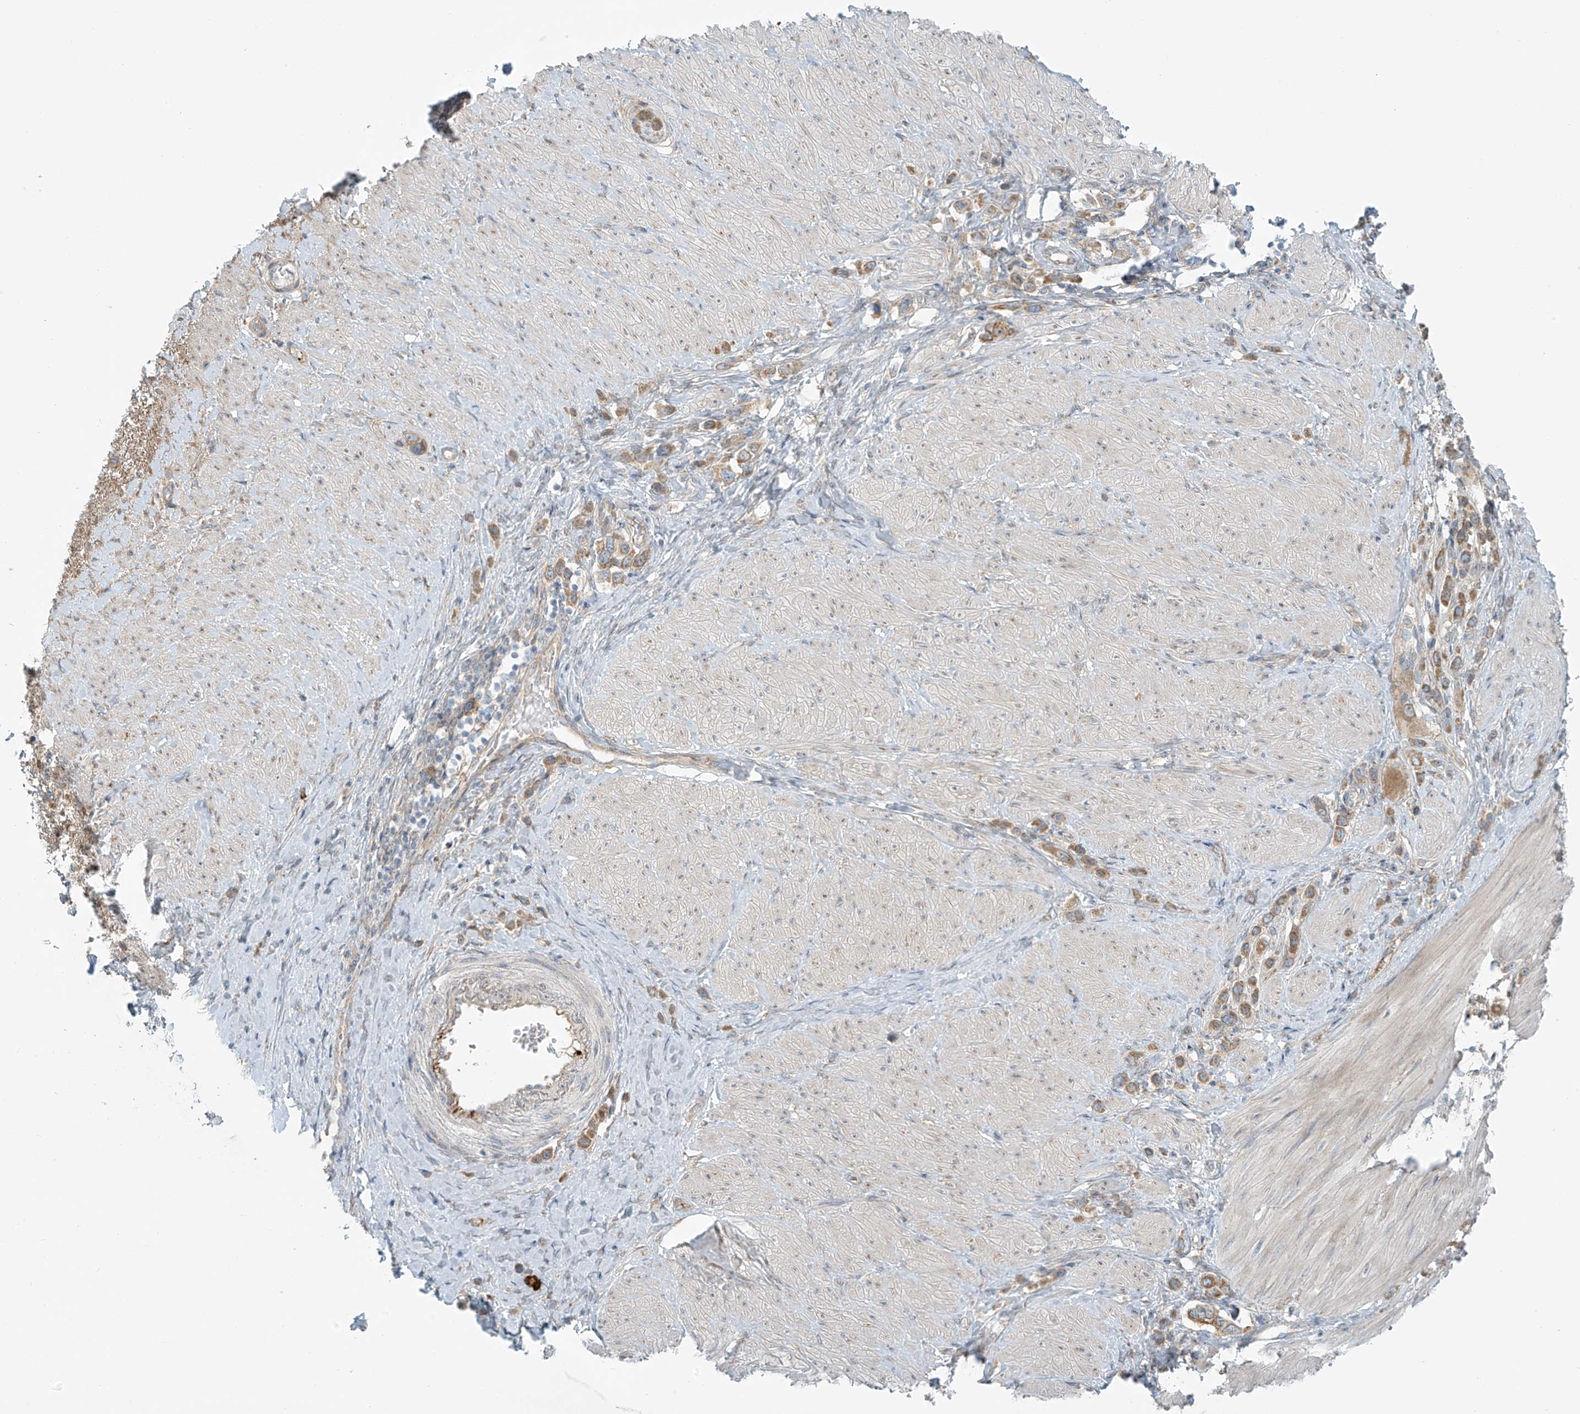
{"staining": {"intensity": "moderate", "quantity": ">75%", "location": "cytoplasmic/membranous"}, "tissue": "stomach cancer", "cell_type": "Tumor cells", "image_type": "cancer", "snomed": [{"axis": "morphology", "description": "Adenocarcinoma, NOS"}, {"axis": "topography", "description": "Stomach"}], "caption": "Adenocarcinoma (stomach) stained with a protein marker exhibits moderate staining in tumor cells.", "gene": "LZTS3", "patient": {"sex": "female", "age": 65}}